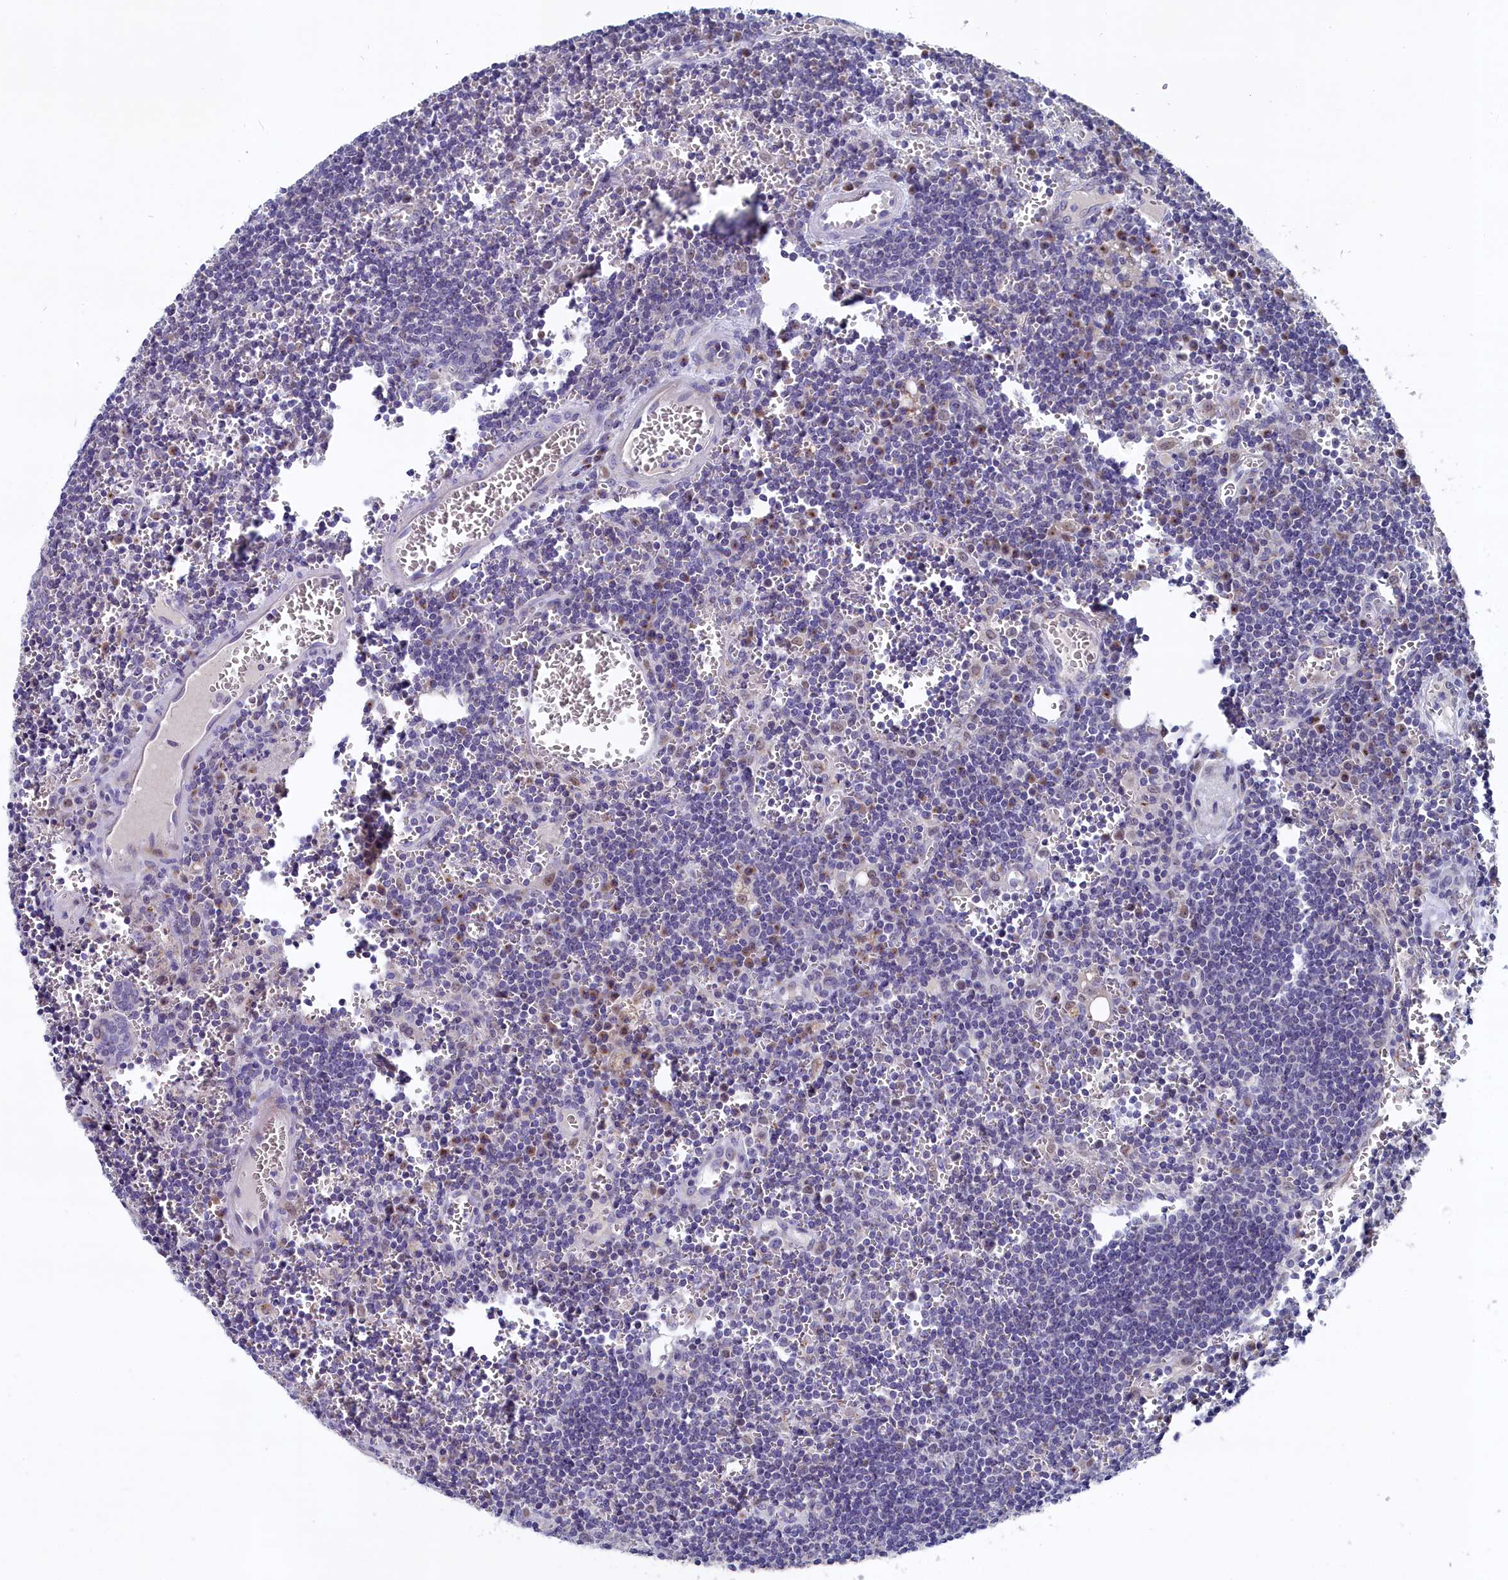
{"staining": {"intensity": "negative", "quantity": "none", "location": "none"}, "tissue": "lymph node", "cell_type": "Germinal center cells", "image_type": "normal", "snomed": [{"axis": "morphology", "description": "Normal tissue, NOS"}, {"axis": "topography", "description": "Lymph node"}], "caption": "Protein analysis of normal lymph node shows no significant staining in germinal center cells. (IHC, brightfield microscopy, high magnification).", "gene": "GPR108", "patient": {"sex": "female", "age": 73}}